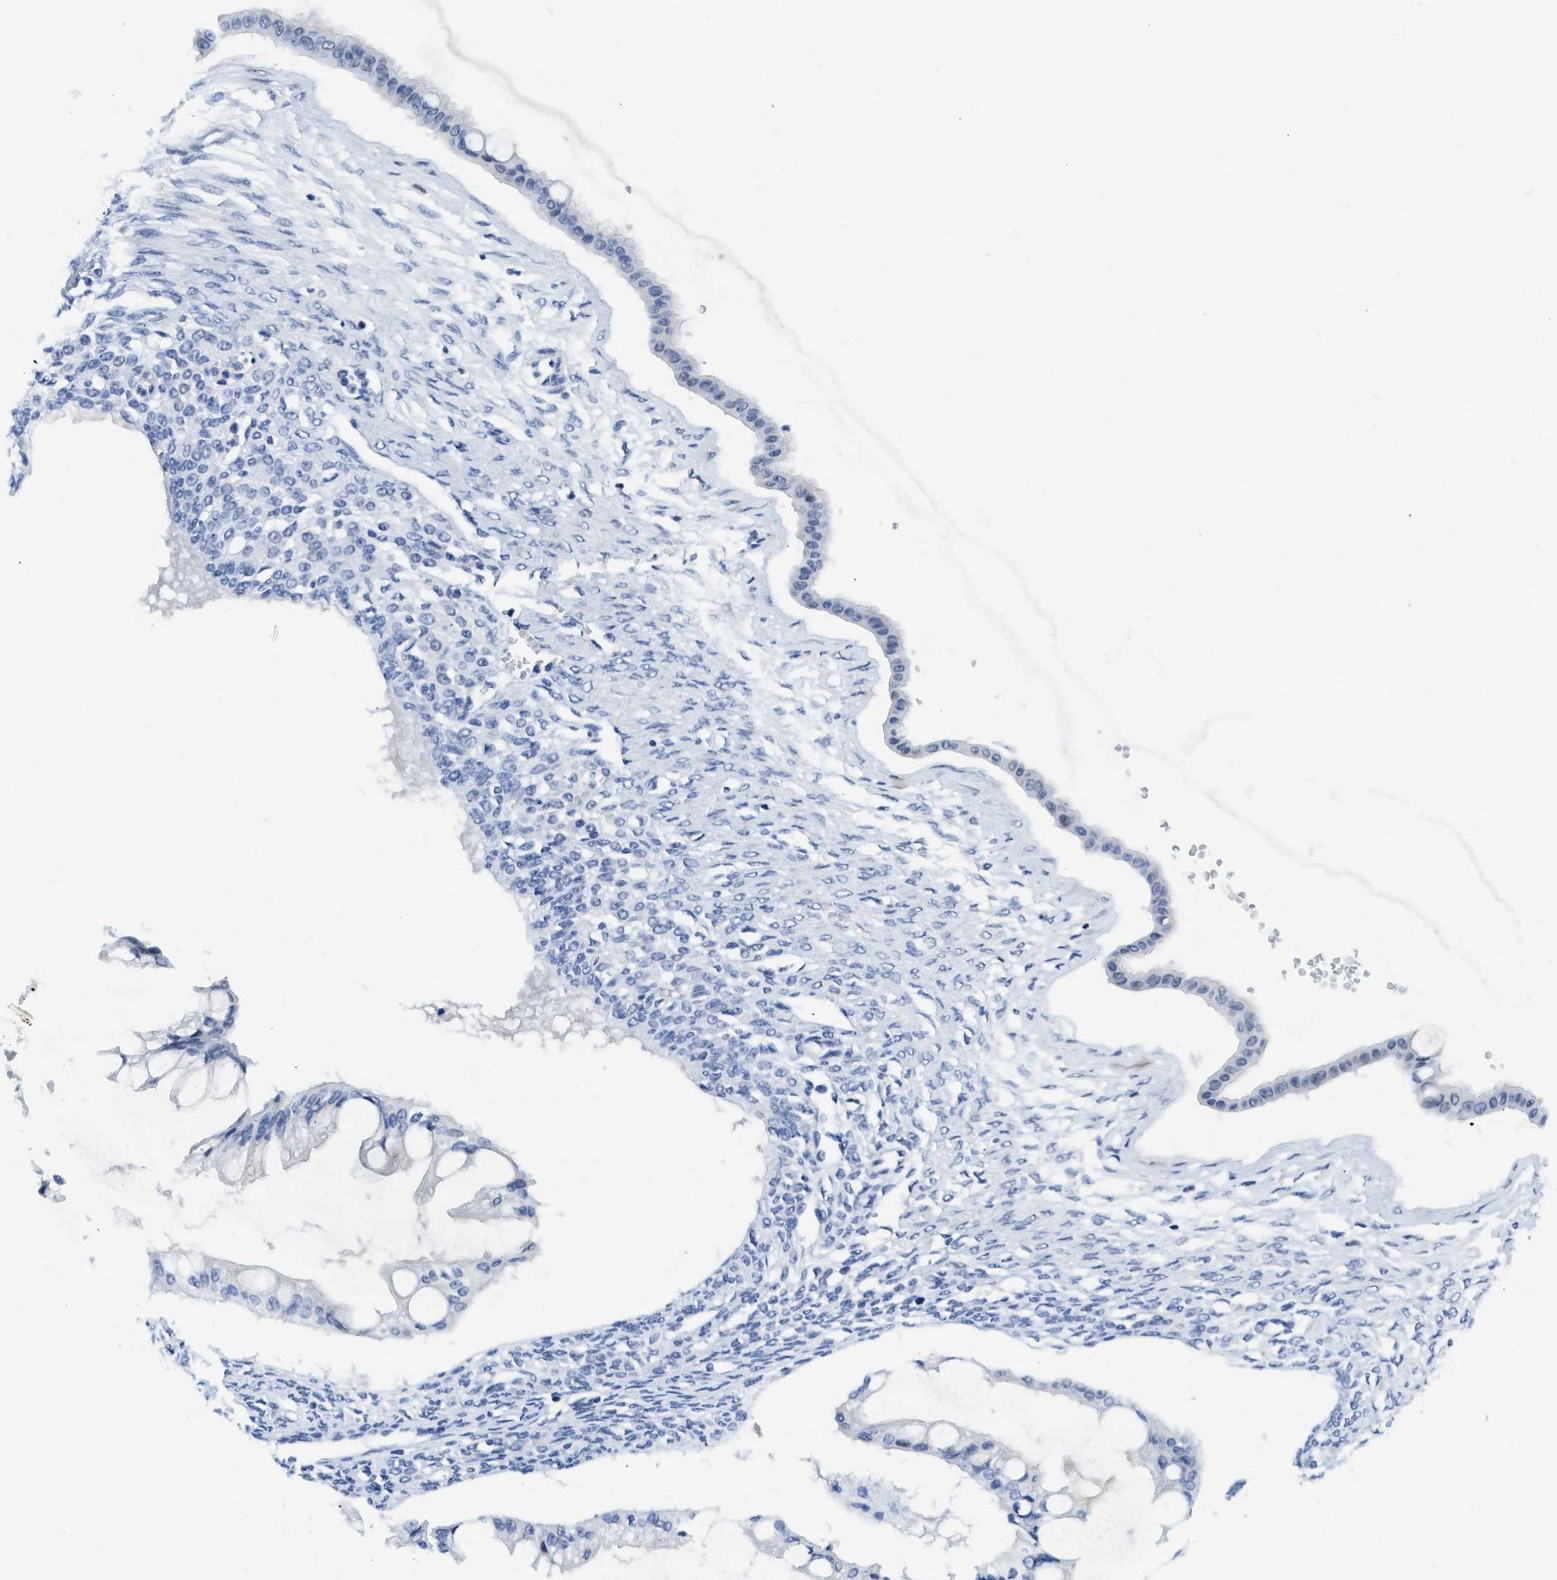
{"staining": {"intensity": "negative", "quantity": "none", "location": "none"}, "tissue": "ovarian cancer", "cell_type": "Tumor cells", "image_type": "cancer", "snomed": [{"axis": "morphology", "description": "Cystadenocarcinoma, mucinous, NOS"}, {"axis": "topography", "description": "Ovary"}], "caption": "This is an immunohistochemistry (IHC) photomicrograph of human ovarian mucinous cystadenocarcinoma. There is no staining in tumor cells.", "gene": "TCF7", "patient": {"sex": "female", "age": 73}}